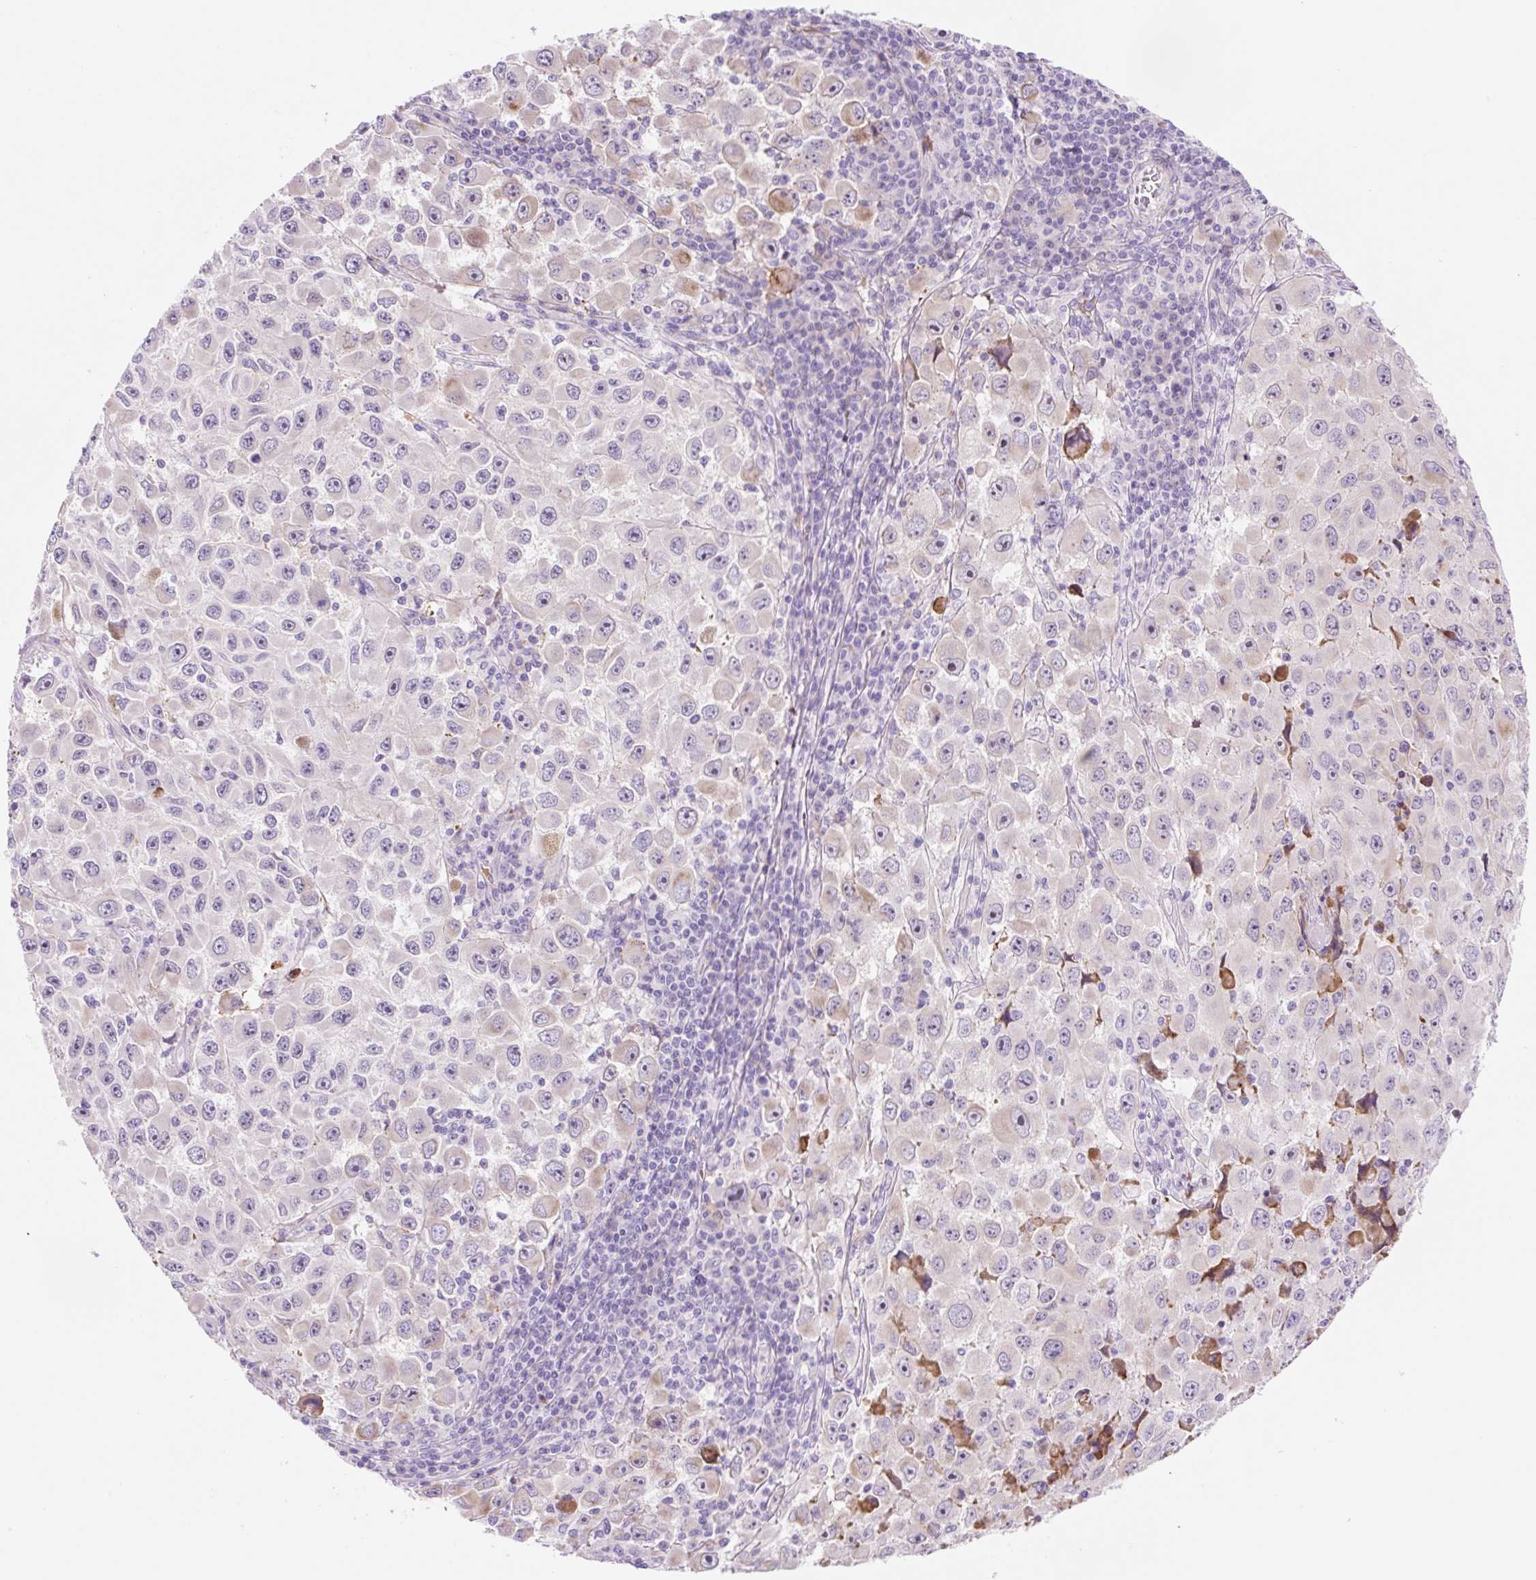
{"staining": {"intensity": "weak", "quantity": "<25%", "location": "cytoplasmic/membranous"}, "tissue": "melanoma", "cell_type": "Tumor cells", "image_type": "cancer", "snomed": [{"axis": "morphology", "description": "Malignant melanoma, Metastatic site"}, {"axis": "topography", "description": "Lymph node"}], "caption": "A high-resolution micrograph shows IHC staining of melanoma, which exhibits no significant staining in tumor cells.", "gene": "ZNF121", "patient": {"sex": "female", "age": 67}}